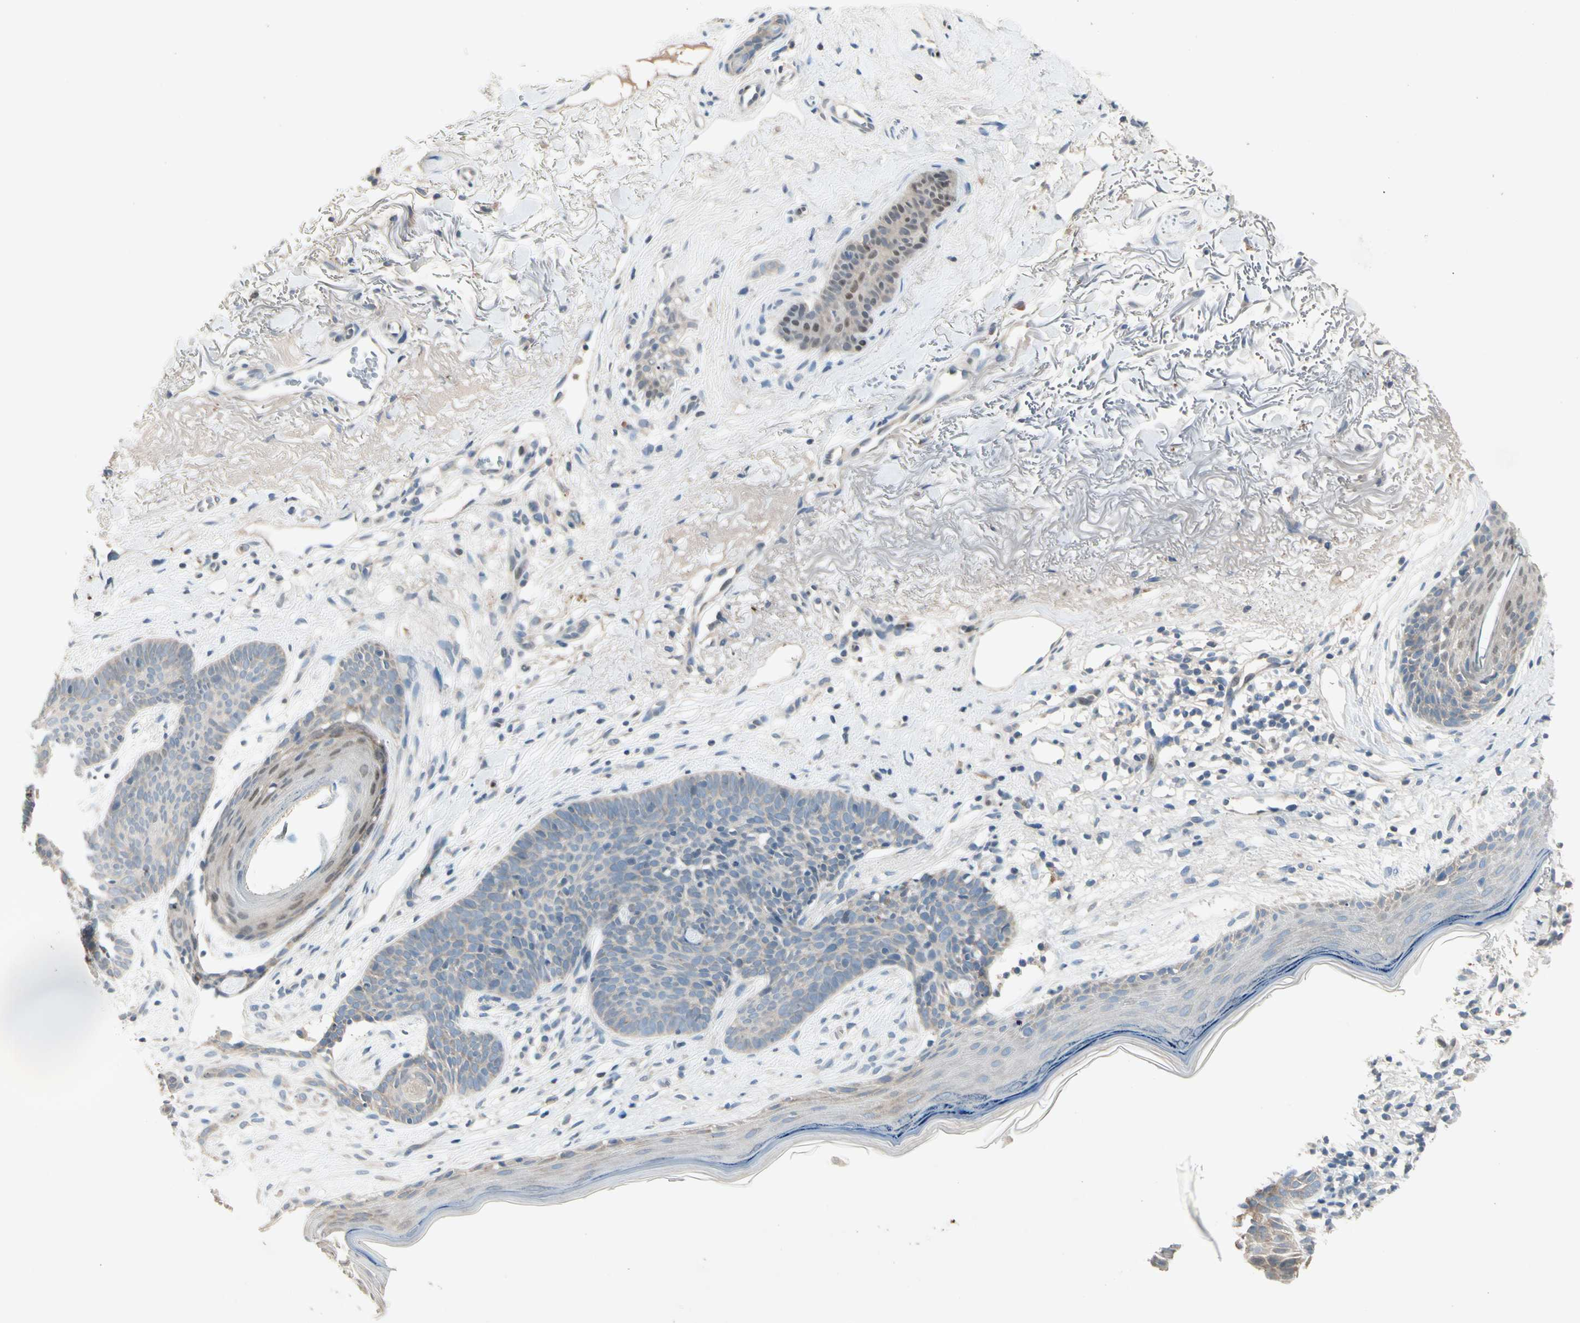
{"staining": {"intensity": "weak", "quantity": "25%-75%", "location": "cytoplasmic/membranous"}, "tissue": "skin cancer", "cell_type": "Tumor cells", "image_type": "cancer", "snomed": [{"axis": "morphology", "description": "Normal tissue, NOS"}, {"axis": "morphology", "description": "Basal cell carcinoma"}, {"axis": "topography", "description": "Skin"}], "caption": "Protein expression analysis of human skin cancer reveals weak cytoplasmic/membranous positivity in about 25%-75% of tumor cells. The protein is stained brown, and the nuclei are stained in blue (DAB (3,3'-diaminobenzidine) IHC with brightfield microscopy, high magnification).", "gene": "IL1R1", "patient": {"sex": "female", "age": 70}}